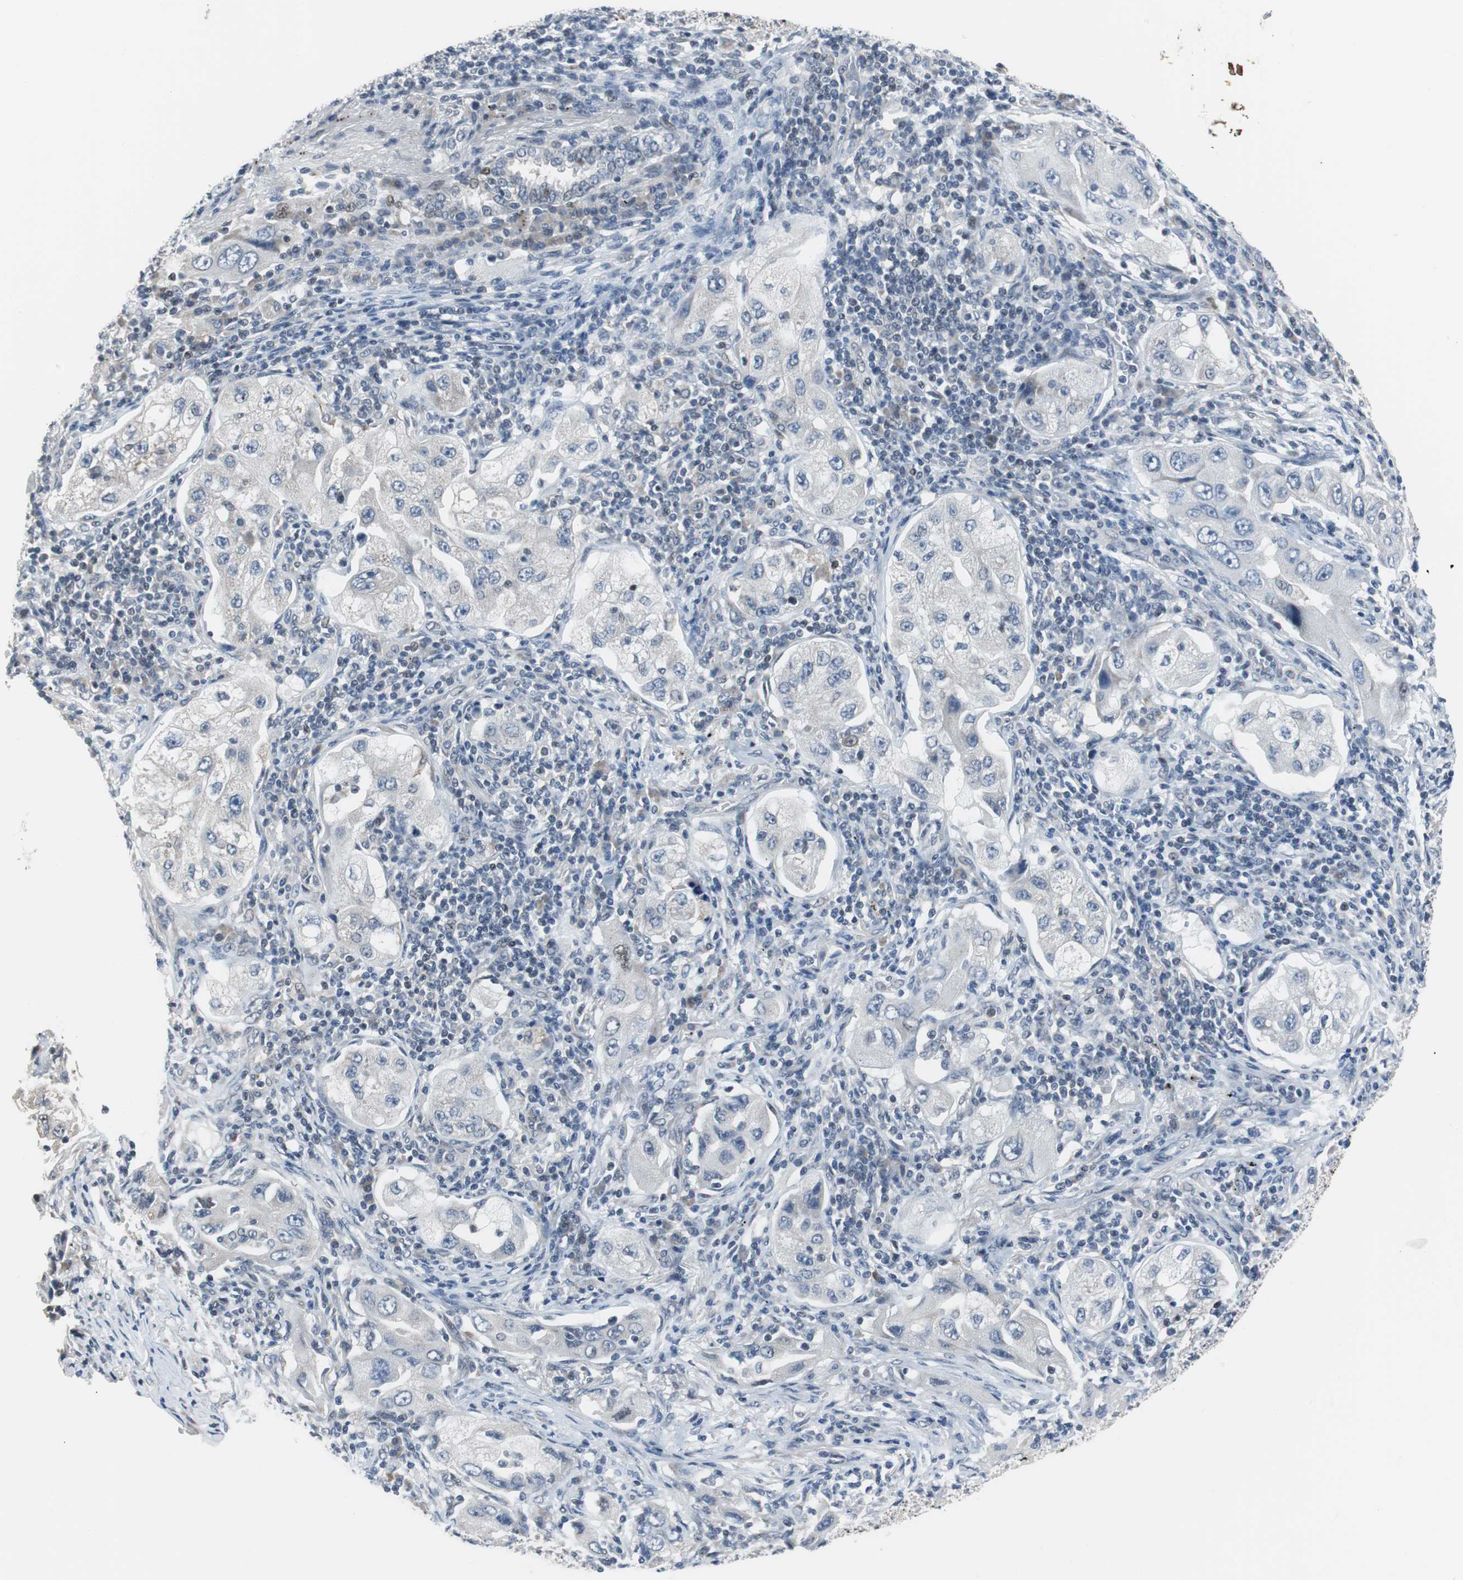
{"staining": {"intensity": "negative", "quantity": "none", "location": "none"}, "tissue": "lung cancer", "cell_type": "Tumor cells", "image_type": "cancer", "snomed": [{"axis": "morphology", "description": "Adenocarcinoma, NOS"}, {"axis": "topography", "description": "Lung"}], "caption": "Immunohistochemistry photomicrograph of neoplastic tissue: lung cancer (adenocarcinoma) stained with DAB exhibits no significant protein positivity in tumor cells. (Immunohistochemistry, brightfield microscopy, high magnification).", "gene": "TP63", "patient": {"sex": "female", "age": 65}}